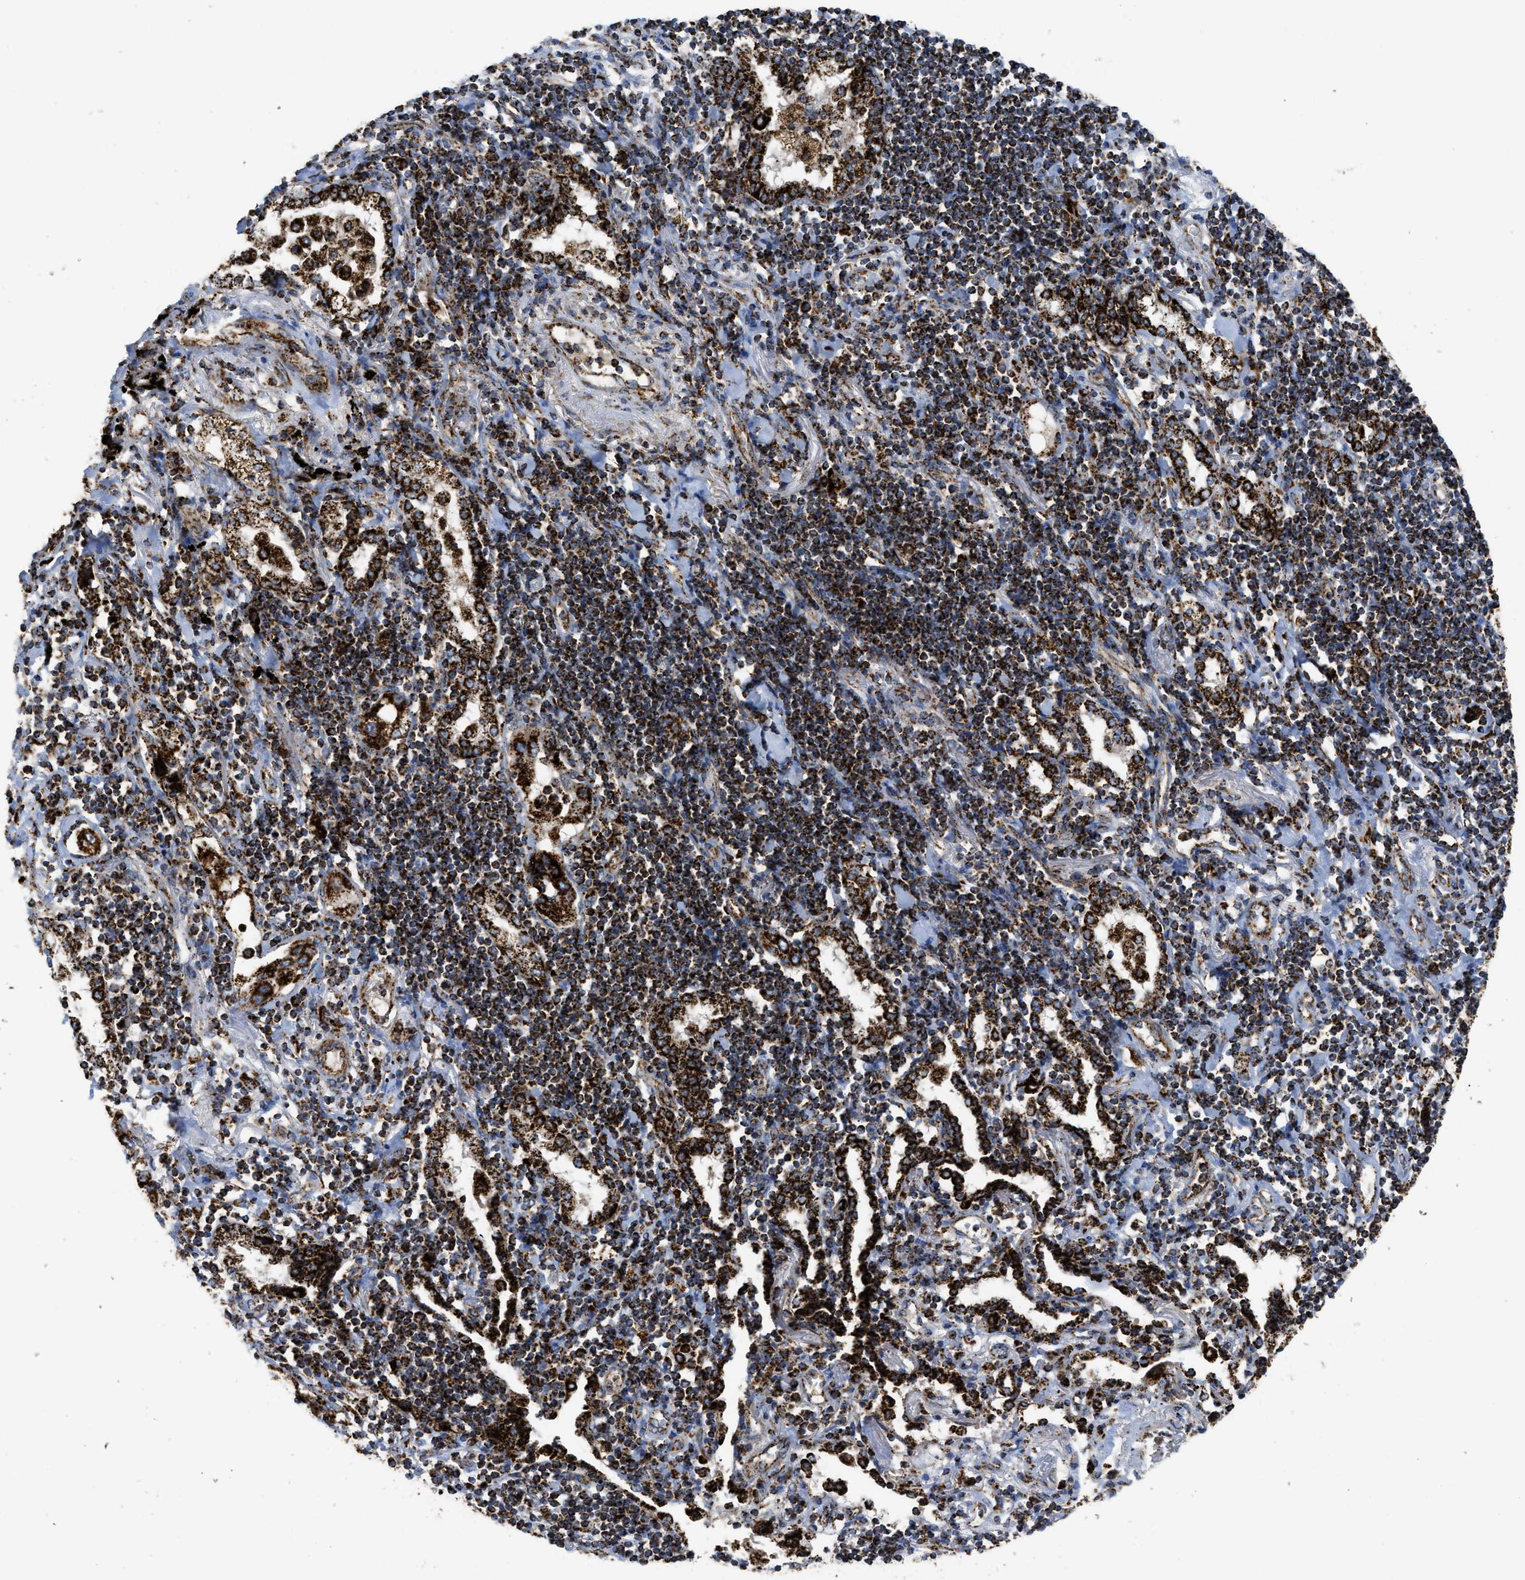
{"staining": {"intensity": "strong", "quantity": ">75%", "location": "cytoplasmic/membranous"}, "tissue": "lung cancer", "cell_type": "Tumor cells", "image_type": "cancer", "snomed": [{"axis": "morphology", "description": "Adenocarcinoma, NOS"}, {"axis": "topography", "description": "Lung"}], "caption": "Immunohistochemical staining of lung cancer shows high levels of strong cytoplasmic/membranous protein expression in approximately >75% of tumor cells.", "gene": "SQOR", "patient": {"sex": "female", "age": 65}}